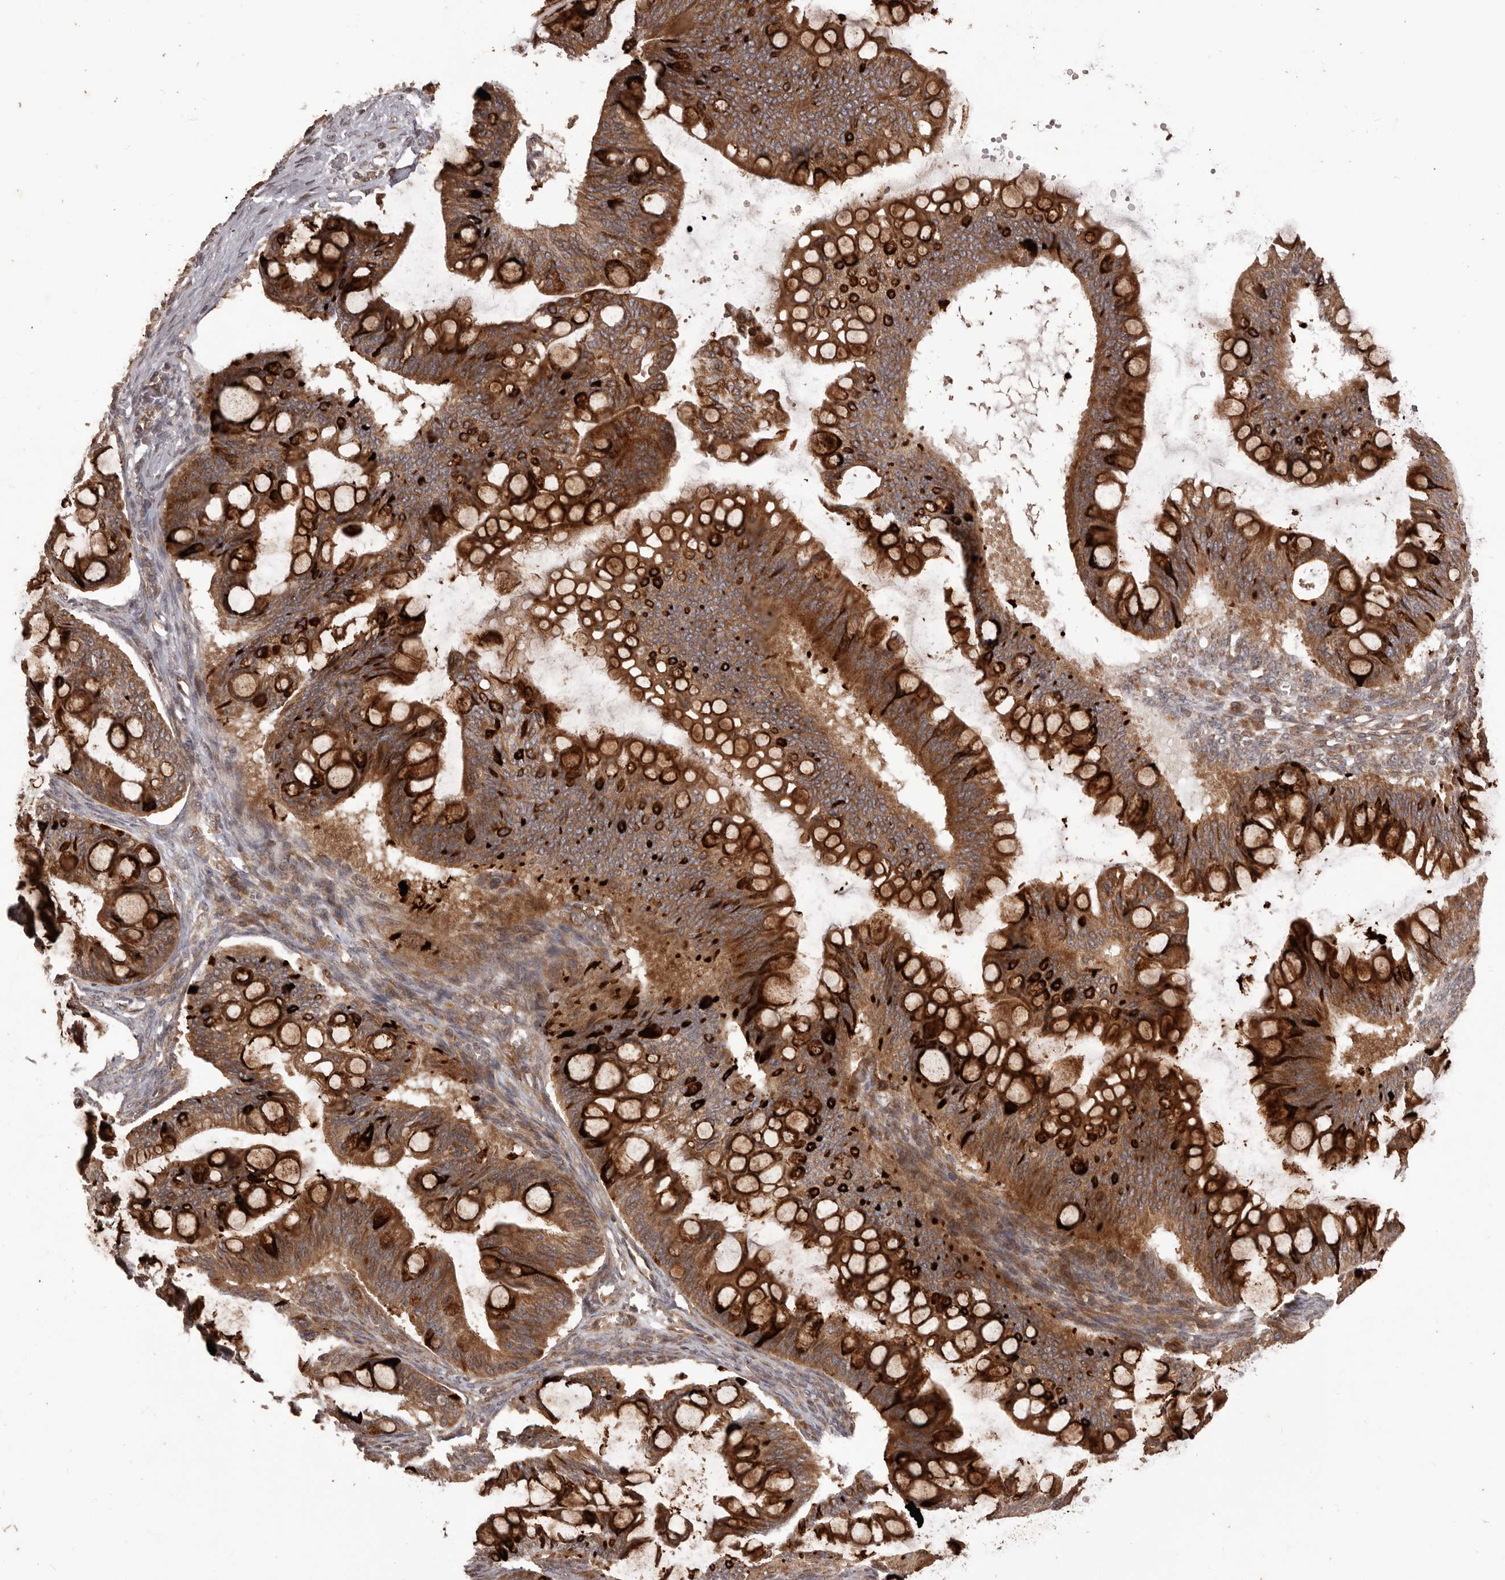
{"staining": {"intensity": "strong", "quantity": ">75%", "location": "cytoplasmic/membranous"}, "tissue": "ovarian cancer", "cell_type": "Tumor cells", "image_type": "cancer", "snomed": [{"axis": "morphology", "description": "Cystadenocarcinoma, mucinous, NOS"}, {"axis": "topography", "description": "Ovary"}], "caption": "A high amount of strong cytoplasmic/membranous staining is seen in about >75% of tumor cells in ovarian mucinous cystadenocarcinoma tissue.", "gene": "QRSL1", "patient": {"sex": "female", "age": 73}}